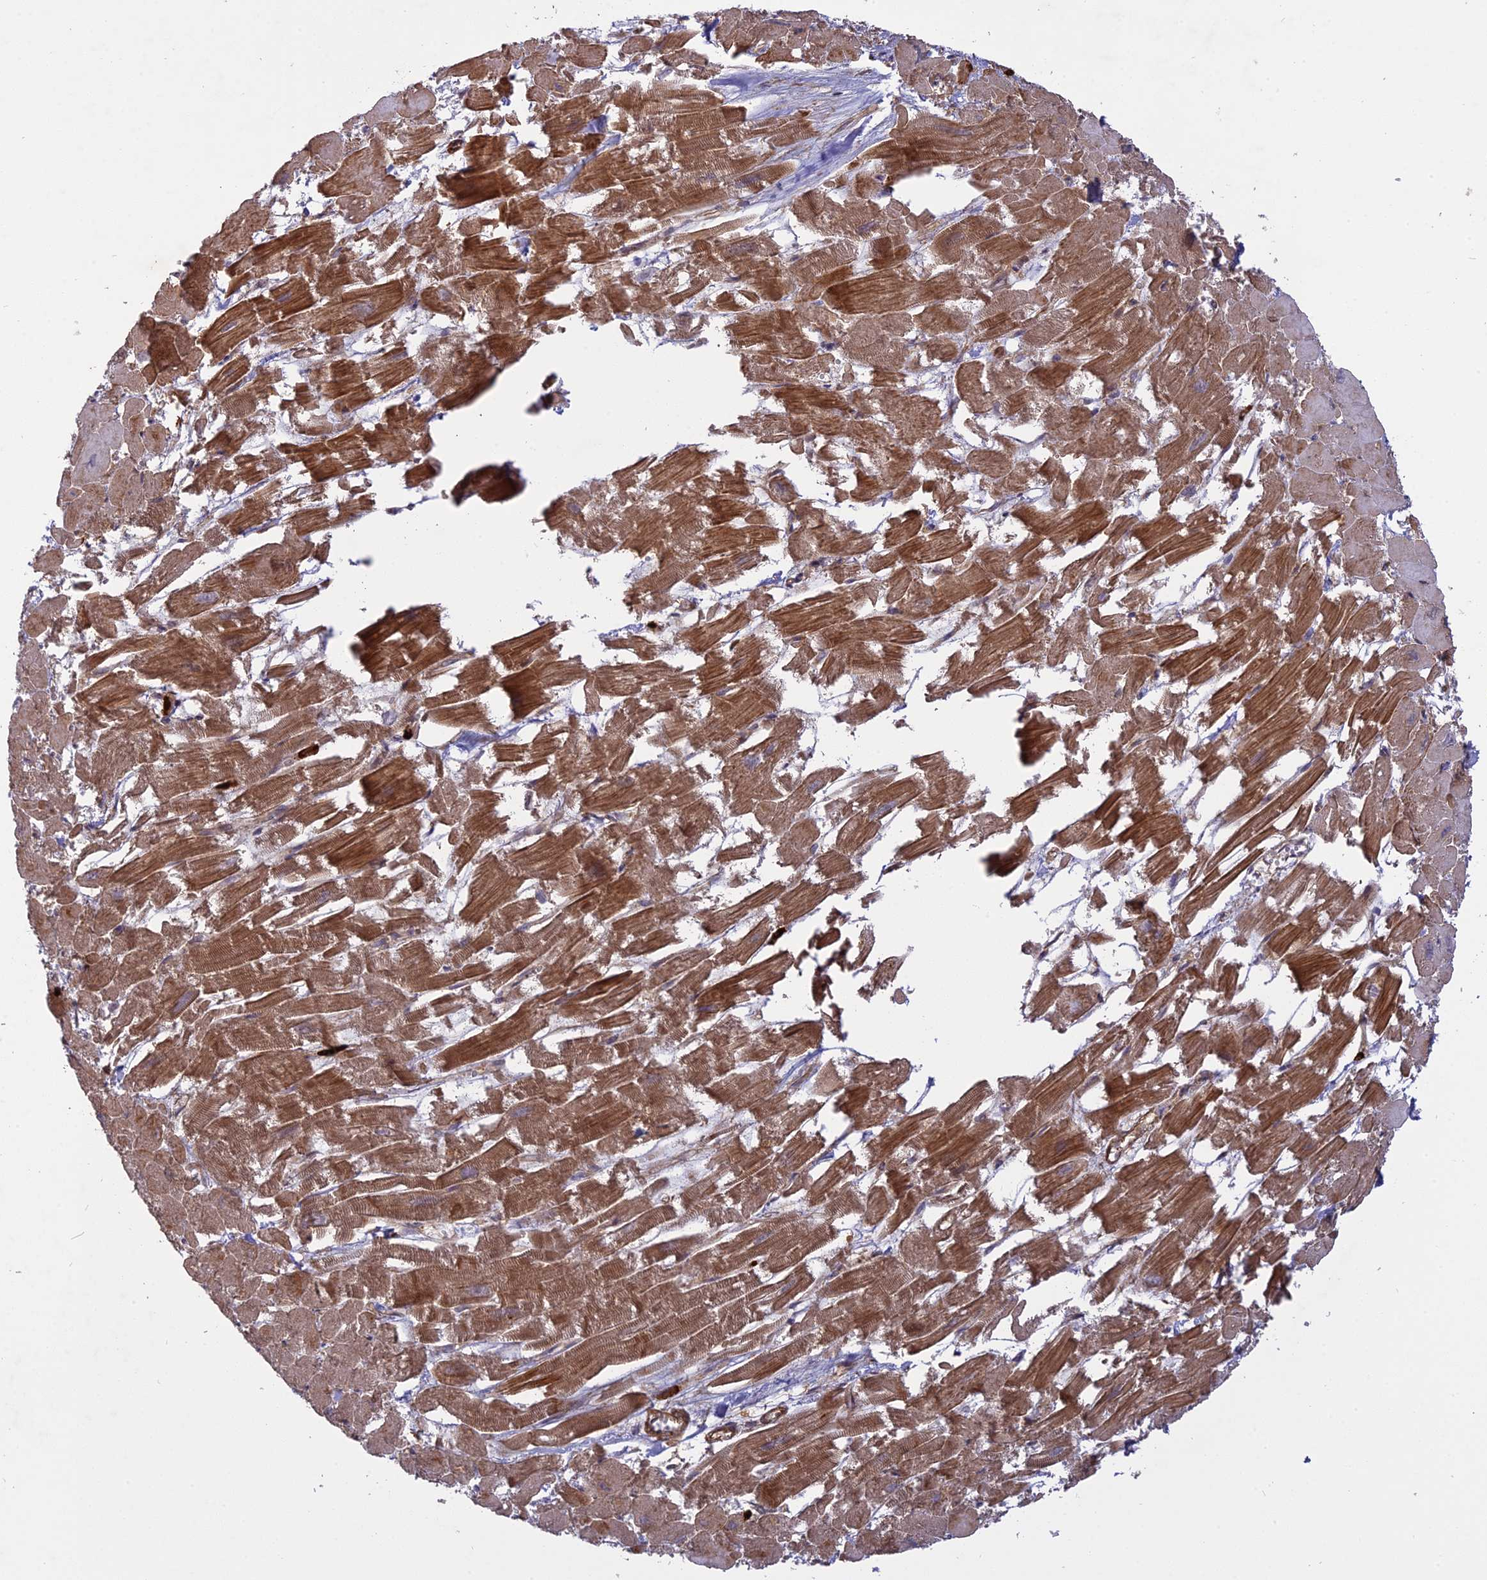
{"staining": {"intensity": "moderate", "quantity": ">75%", "location": "cytoplasmic/membranous"}, "tissue": "heart muscle", "cell_type": "Cardiomyocytes", "image_type": "normal", "snomed": [{"axis": "morphology", "description": "Normal tissue, NOS"}, {"axis": "topography", "description": "Heart"}], "caption": "High-magnification brightfield microscopy of unremarkable heart muscle stained with DAB (brown) and counterstained with hematoxylin (blue). cardiomyocytes exhibit moderate cytoplasmic/membranous expression is identified in about>75% of cells. The protein of interest is shown in brown color, while the nuclei are stained blue.", "gene": "PHLDB3", "patient": {"sex": "male", "age": 54}}